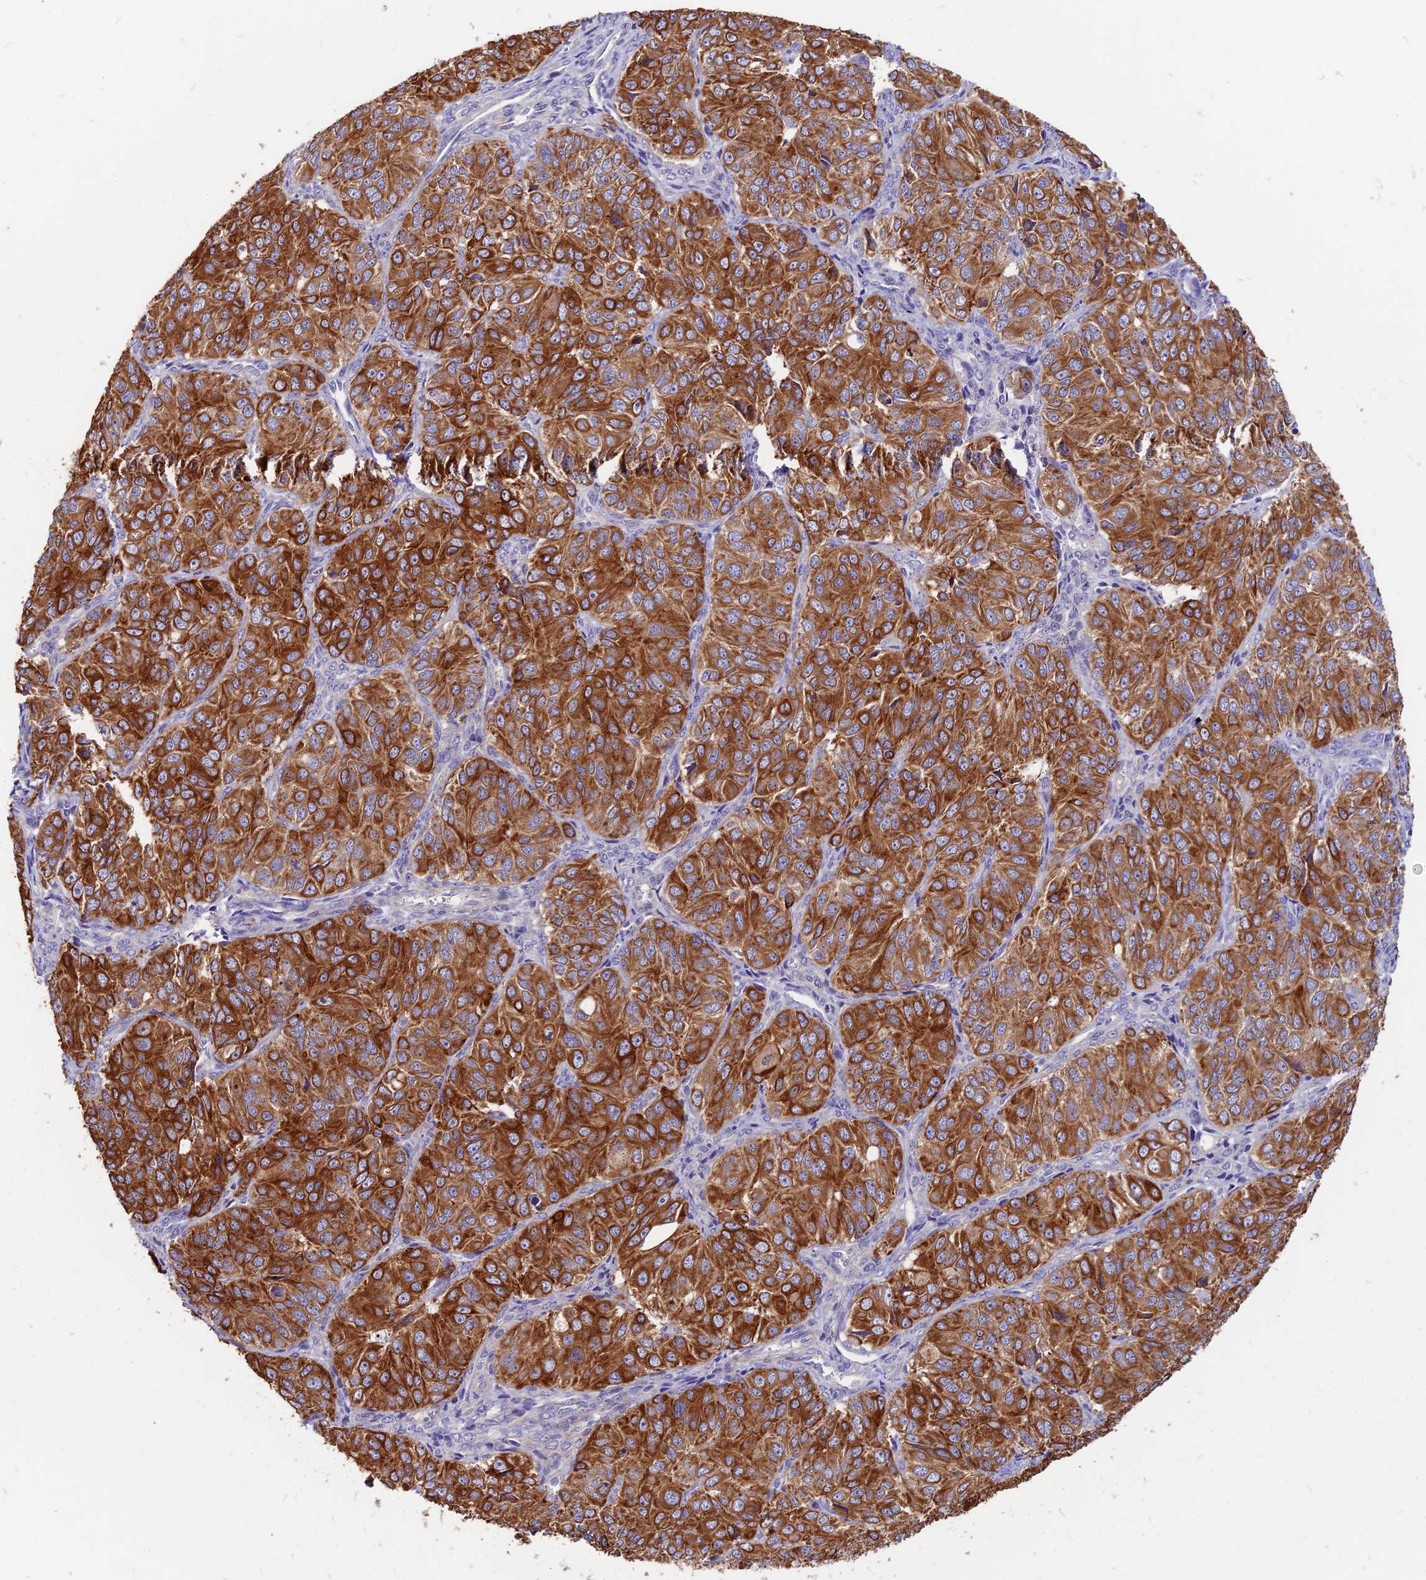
{"staining": {"intensity": "strong", "quantity": ">75%", "location": "cytoplasmic/membranous"}, "tissue": "ovarian cancer", "cell_type": "Tumor cells", "image_type": "cancer", "snomed": [{"axis": "morphology", "description": "Carcinoma, endometroid"}, {"axis": "topography", "description": "Ovary"}], "caption": "Human ovarian endometroid carcinoma stained with a protein marker shows strong staining in tumor cells.", "gene": "DENND2D", "patient": {"sex": "female", "age": 51}}